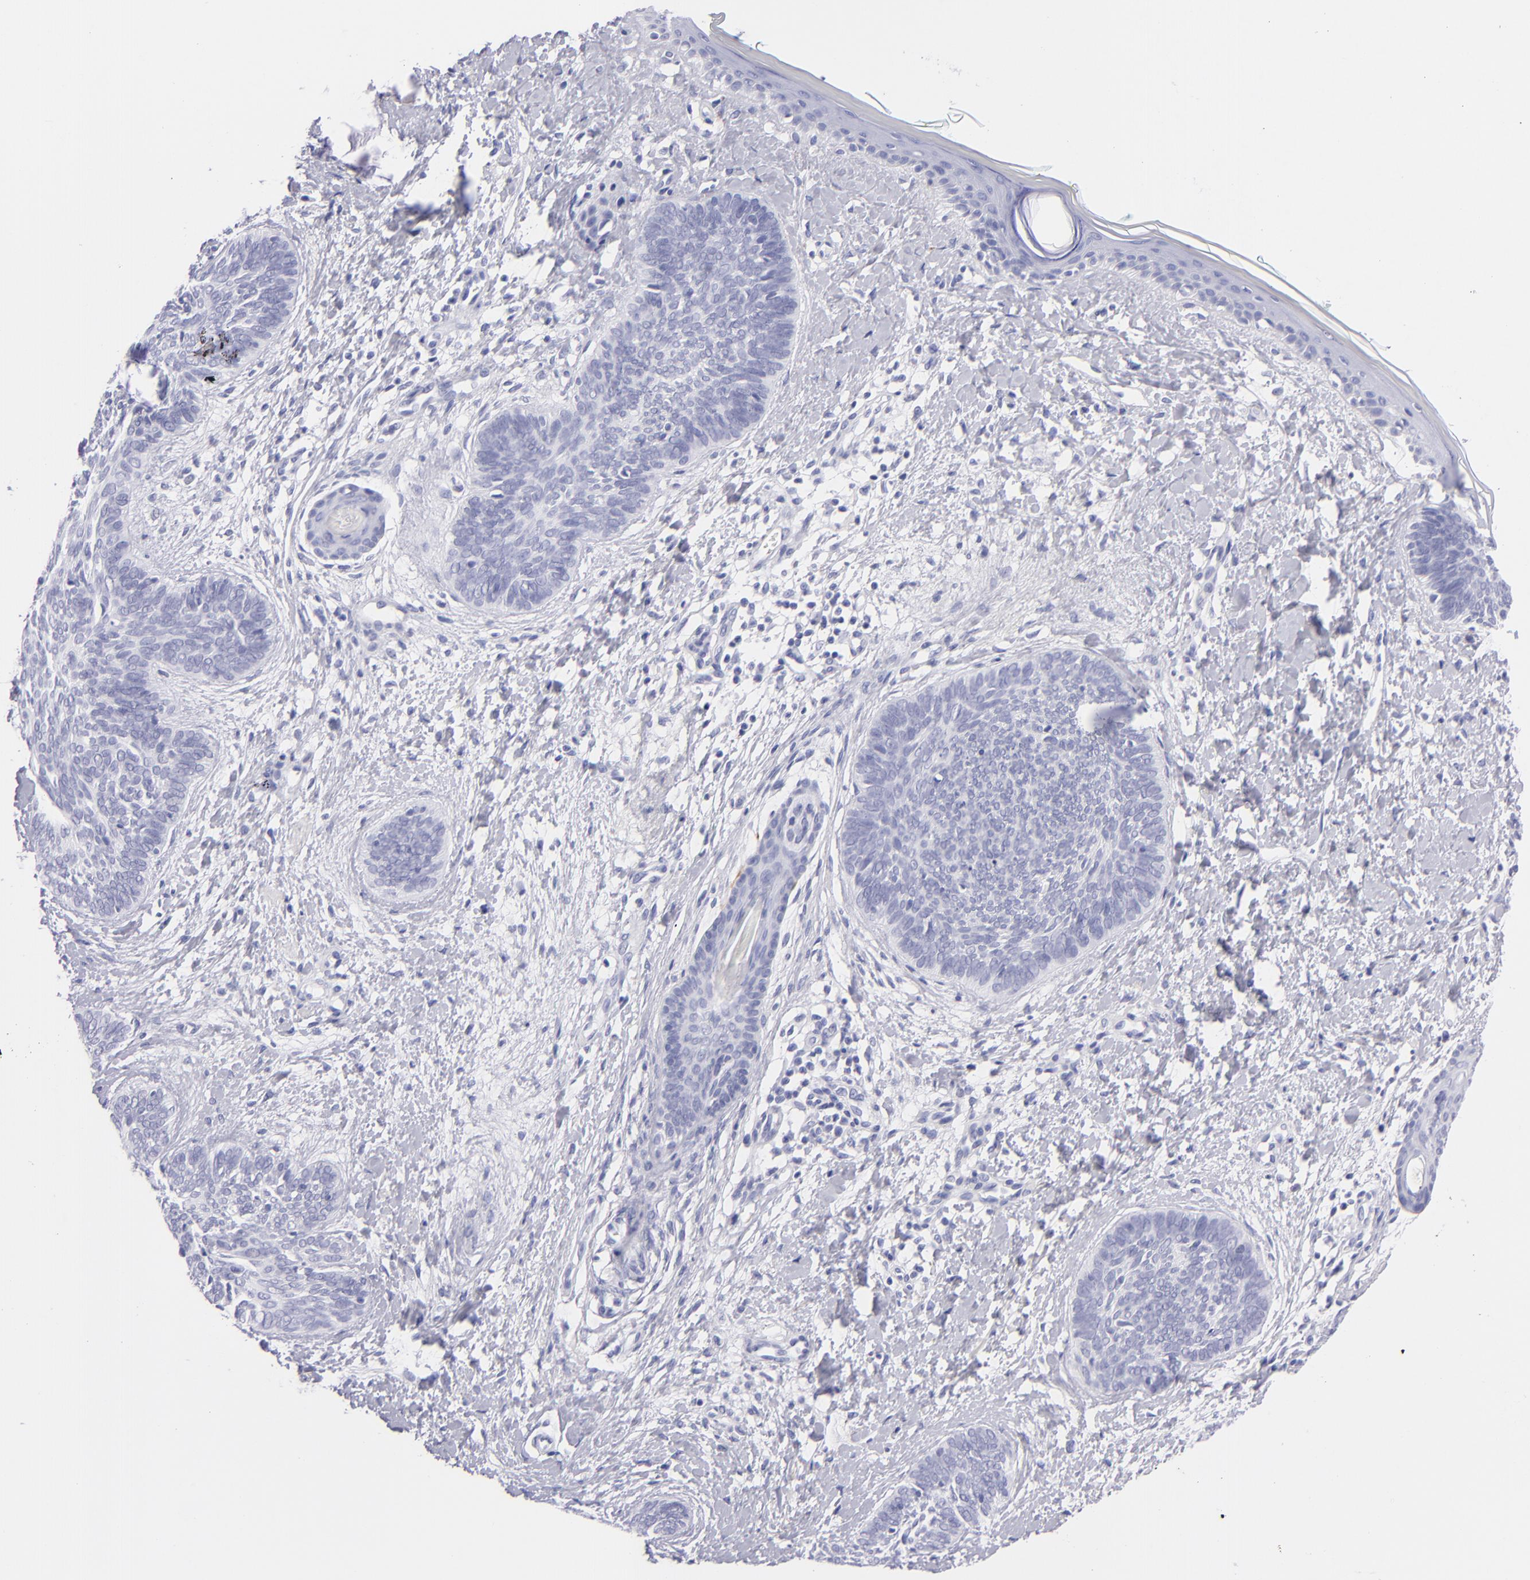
{"staining": {"intensity": "negative", "quantity": "none", "location": "none"}, "tissue": "skin cancer", "cell_type": "Tumor cells", "image_type": "cancer", "snomed": [{"axis": "morphology", "description": "Basal cell carcinoma"}, {"axis": "topography", "description": "Skin"}], "caption": "Basal cell carcinoma (skin) was stained to show a protein in brown. There is no significant staining in tumor cells.", "gene": "PRPH", "patient": {"sex": "female", "age": 81}}